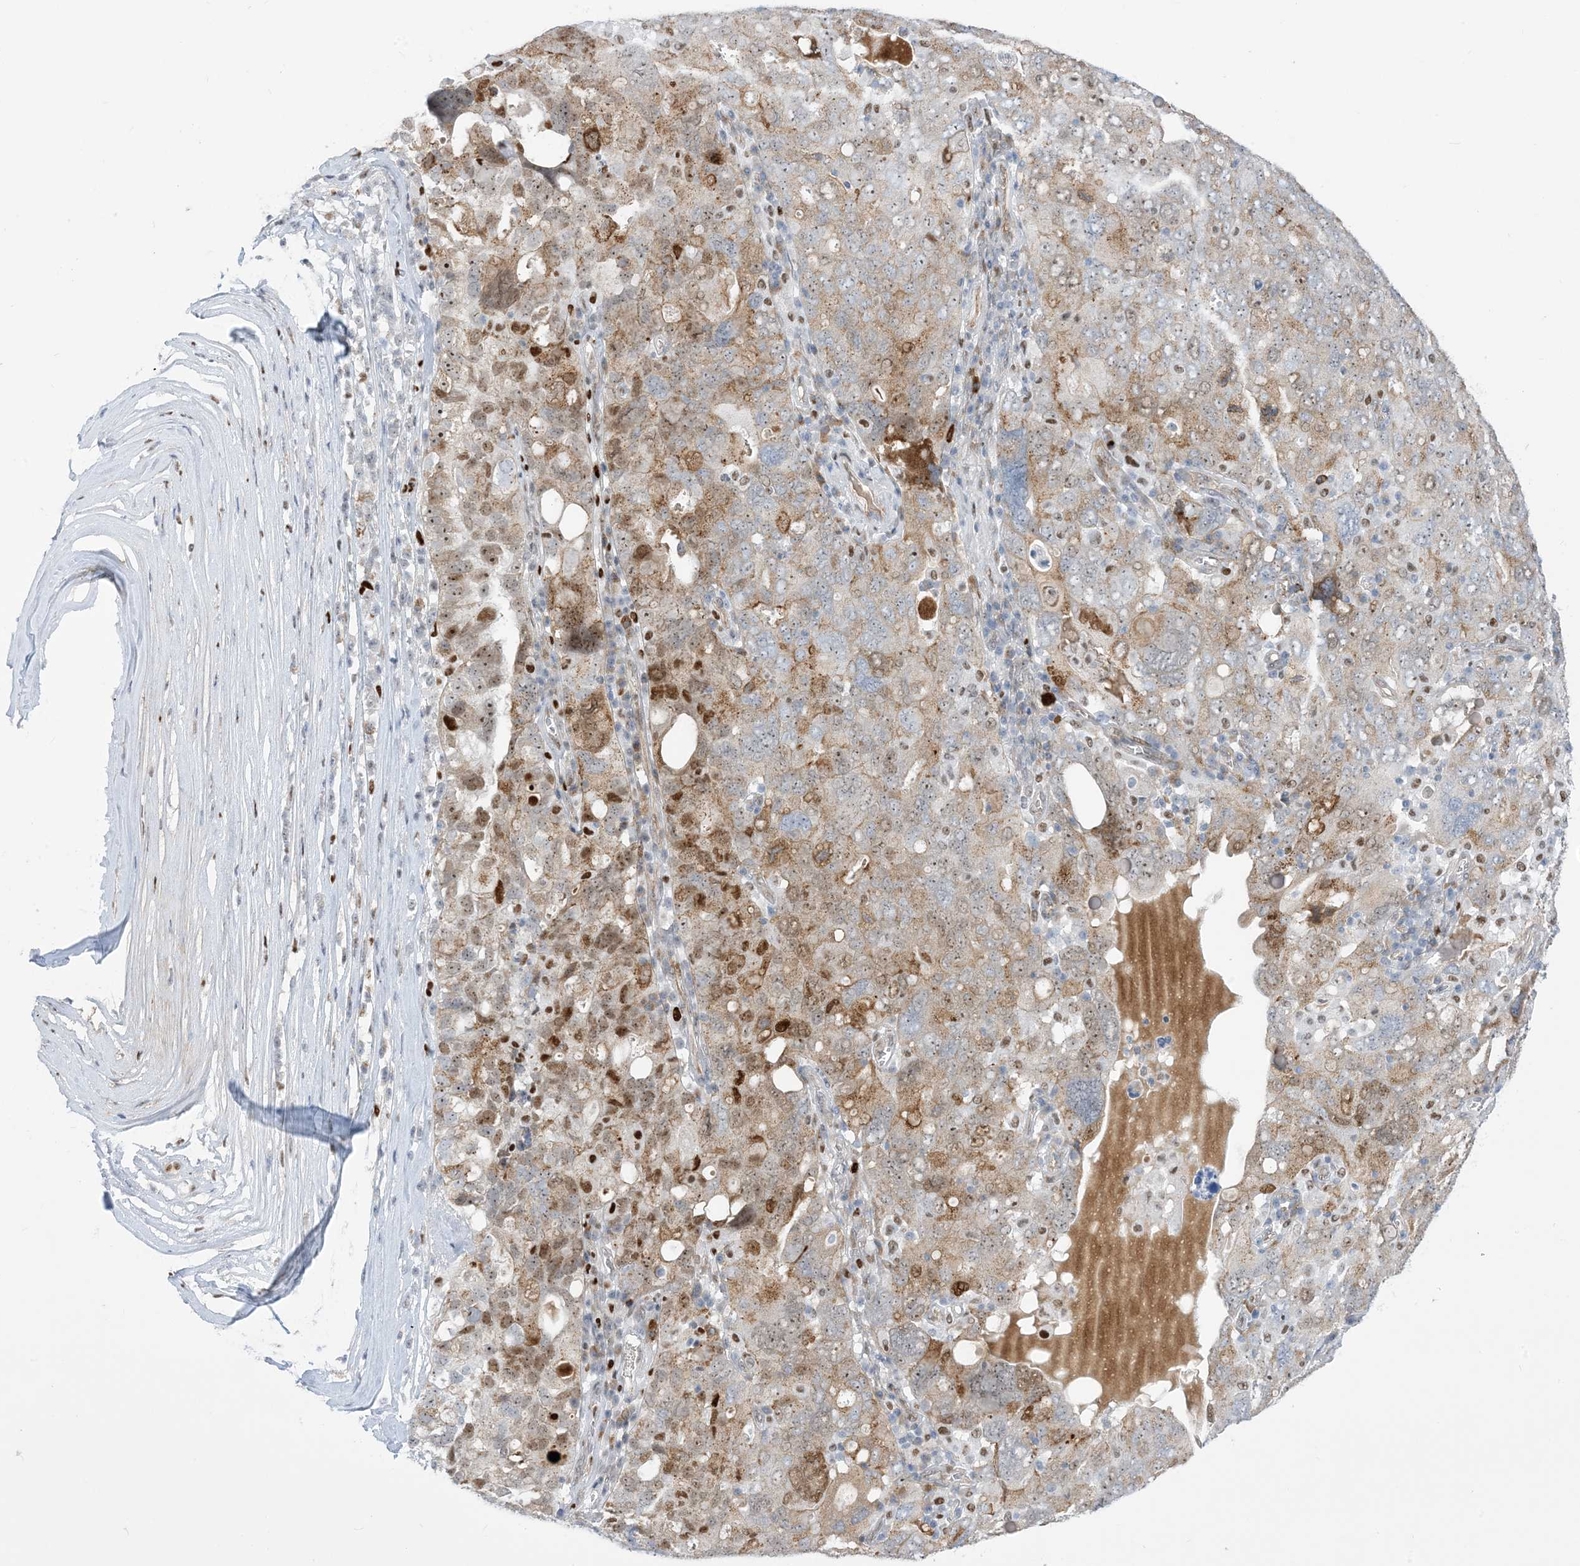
{"staining": {"intensity": "moderate", "quantity": "25%-75%", "location": "cytoplasmic/membranous,nuclear"}, "tissue": "ovarian cancer", "cell_type": "Tumor cells", "image_type": "cancer", "snomed": [{"axis": "morphology", "description": "Carcinoma, endometroid"}, {"axis": "topography", "description": "Ovary"}], "caption": "Immunohistochemical staining of ovarian cancer (endometroid carcinoma) displays medium levels of moderate cytoplasmic/membranous and nuclear protein expression in approximately 25%-75% of tumor cells. The staining was performed using DAB, with brown indicating positive protein expression. Nuclei are stained blue with hematoxylin.", "gene": "MARS2", "patient": {"sex": "female", "age": 62}}